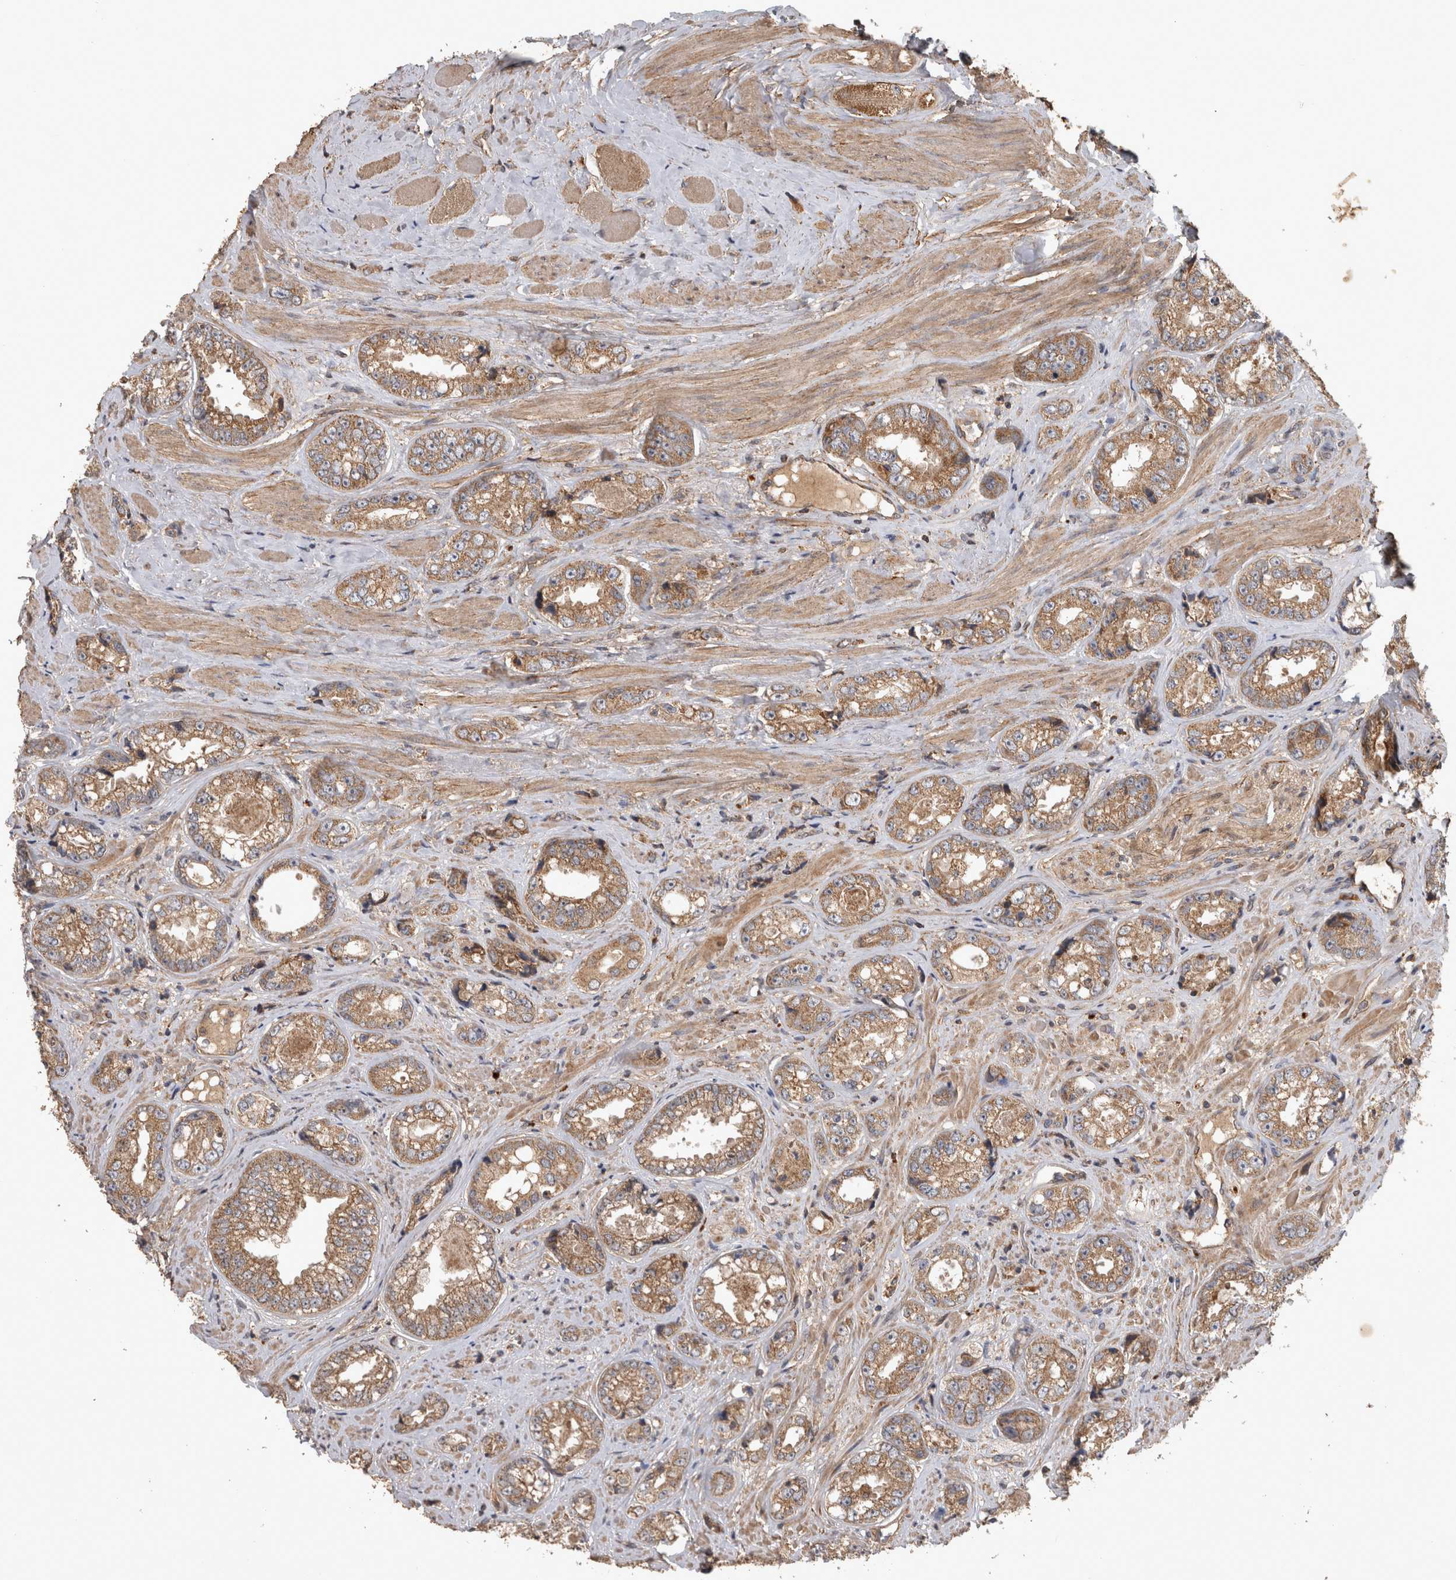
{"staining": {"intensity": "moderate", "quantity": ">75%", "location": "cytoplasmic/membranous"}, "tissue": "prostate cancer", "cell_type": "Tumor cells", "image_type": "cancer", "snomed": [{"axis": "morphology", "description": "Adenocarcinoma, High grade"}, {"axis": "topography", "description": "Prostate"}], "caption": "IHC staining of prostate adenocarcinoma (high-grade), which reveals medium levels of moderate cytoplasmic/membranous expression in about >75% of tumor cells indicating moderate cytoplasmic/membranous protein expression. The staining was performed using DAB (3,3'-diaminobenzidine) (brown) for protein detection and nuclei were counterstained in hematoxylin (blue).", "gene": "TRMT61B", "patient": {"sex": "male", "age": 61}}